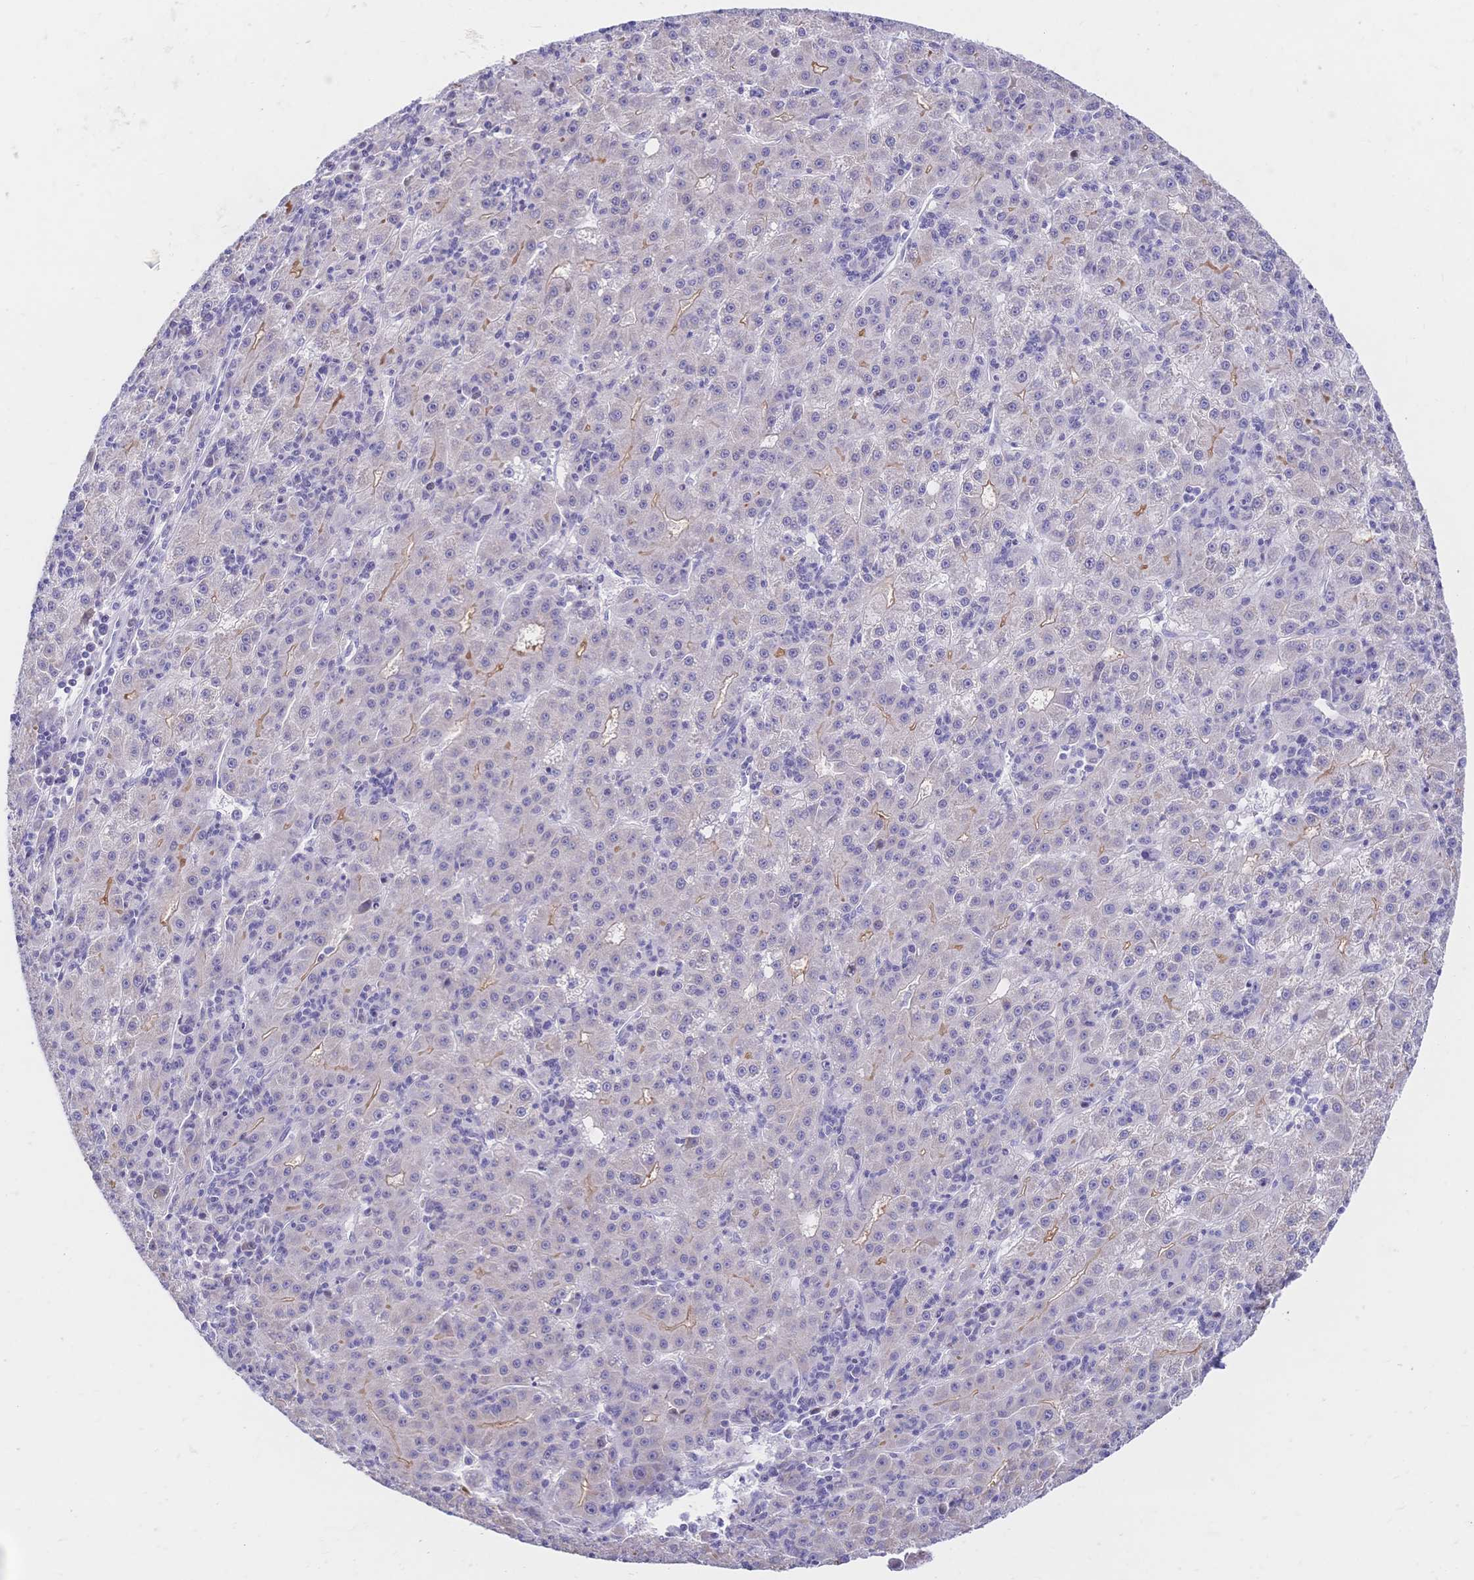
{"staining": {"intensity": "negative", "quantity": "none", "location": "none"}, "tissue": "liver cancer", "cell_type": "Tumor cells", "image_type": "cancer", "snomed": [{"axis": "morphology", "description": "Carcinoma, Hepatocellular, NOS"}, {"axis": "topography", "description": "Liver"}], "caption": "This micrograph is of liver cancer (hepatocellular carcinoma) stained with IHC to label a protein in brown with the nuclei are counter-stained blue. There is no staining in tumor cells.", "gene": "CLEC18B", "patient": {"sex": "male", "age": 76}}